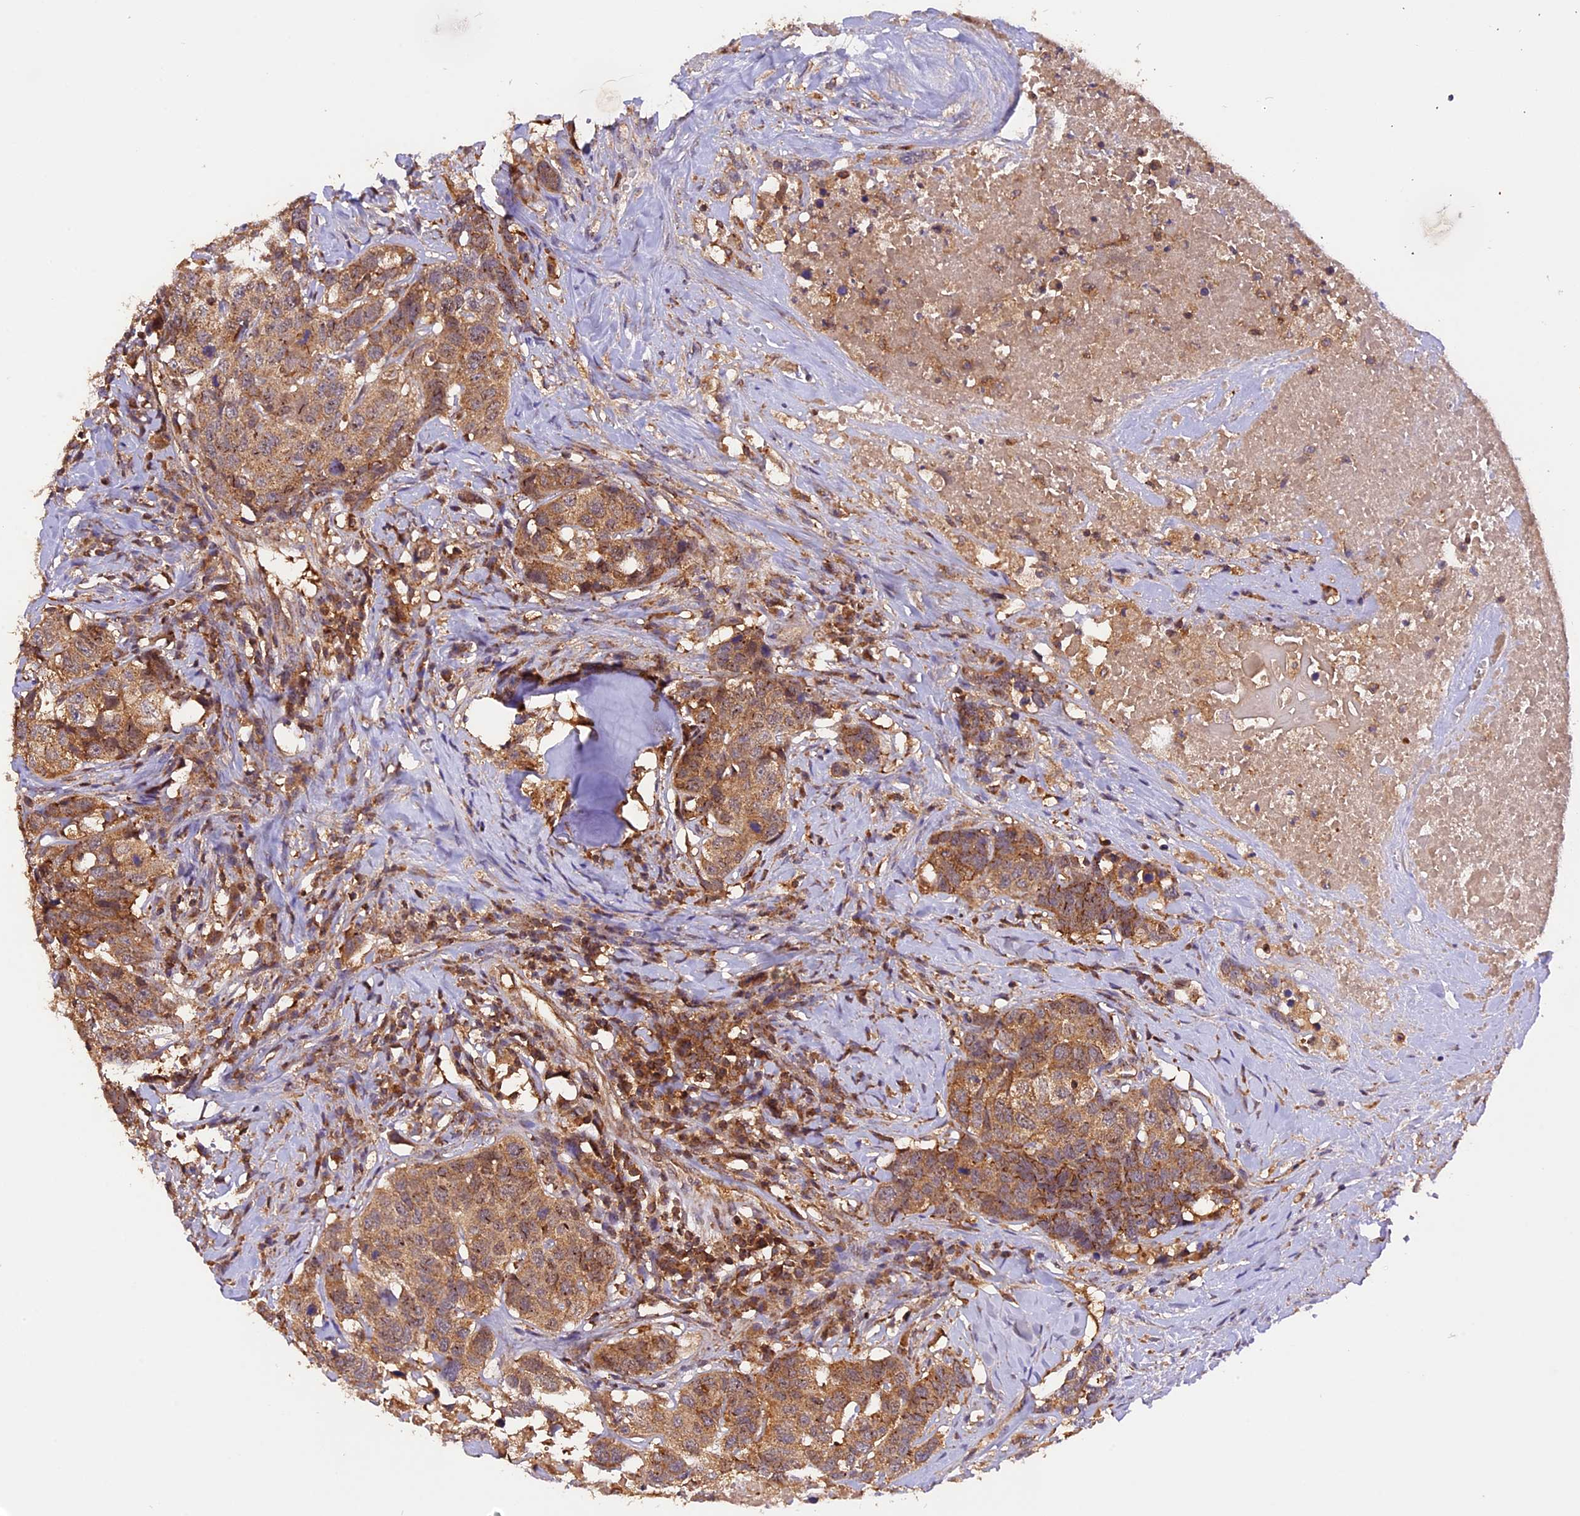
{"staining": {"intensity": "moderate", "quantity": ">75%", "location": "cytoplasmic/membranous"}, "tissue": "head and neck cancer", "cell_type": "Tumor cells", "image_type": "cancer", "snomed": [{"axis": "morphology", "description": "Squamous cell carcinoma, NOS"}, {"axis": "topography", "description": "Head-Neck"}], "caption": "DAB (3,3'-diaminobenzidine) immunohistochemical staining of head and neck cancer exhibits moderate cytoplasmic/membranous protein expression in approximately >75% of tumor cells. Using DAB (3,3'-diaminobenzidine) (brown) and hematoxylin (blue) stains, captured at high magnification using brightfield microscopy.", "gene": "PEX3", "patient": {"sex": "male", "age": 66}}